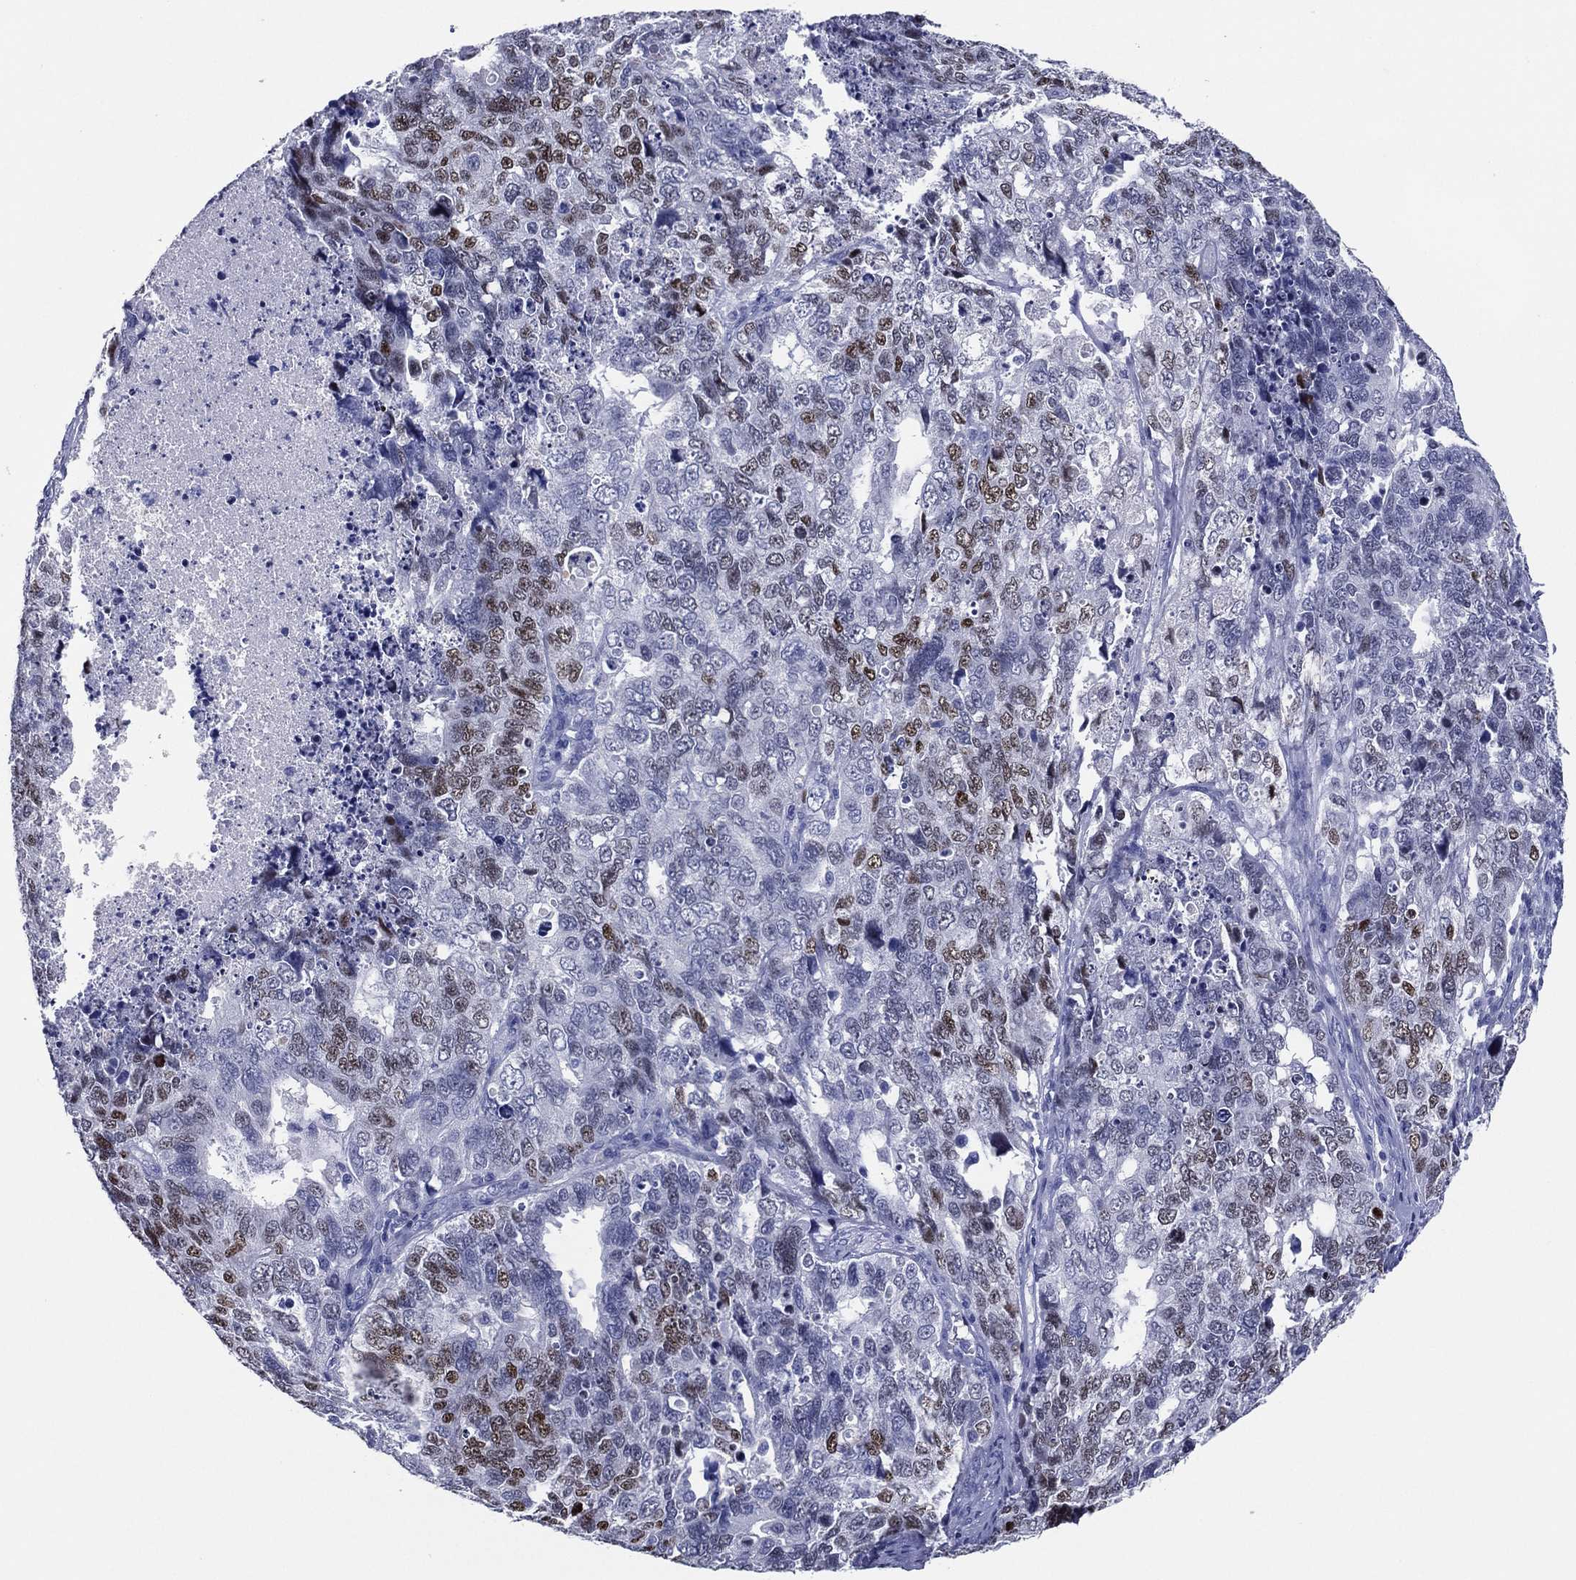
{"staining": {"intensity": "moderate", "quantity": "<25%", "location": "nuclear"}, "tissue": "cervical cancer", "cell_type": "Tumor cells", "image_type": "cancer", "snomed": [{"axis": "morphology", "description": "Squamous cell carcinoma, NOS"}, {"axis": "topography", "description": "Cervix"}], "caption": "The photomicrograph displays staining of squamous cell carcinoma (cervical), revealing moderate nuclear protein positivity (brown color) within tumor cells.", "gene": "TFAP2A", "patient": {"sex": "female", "age": 63}}